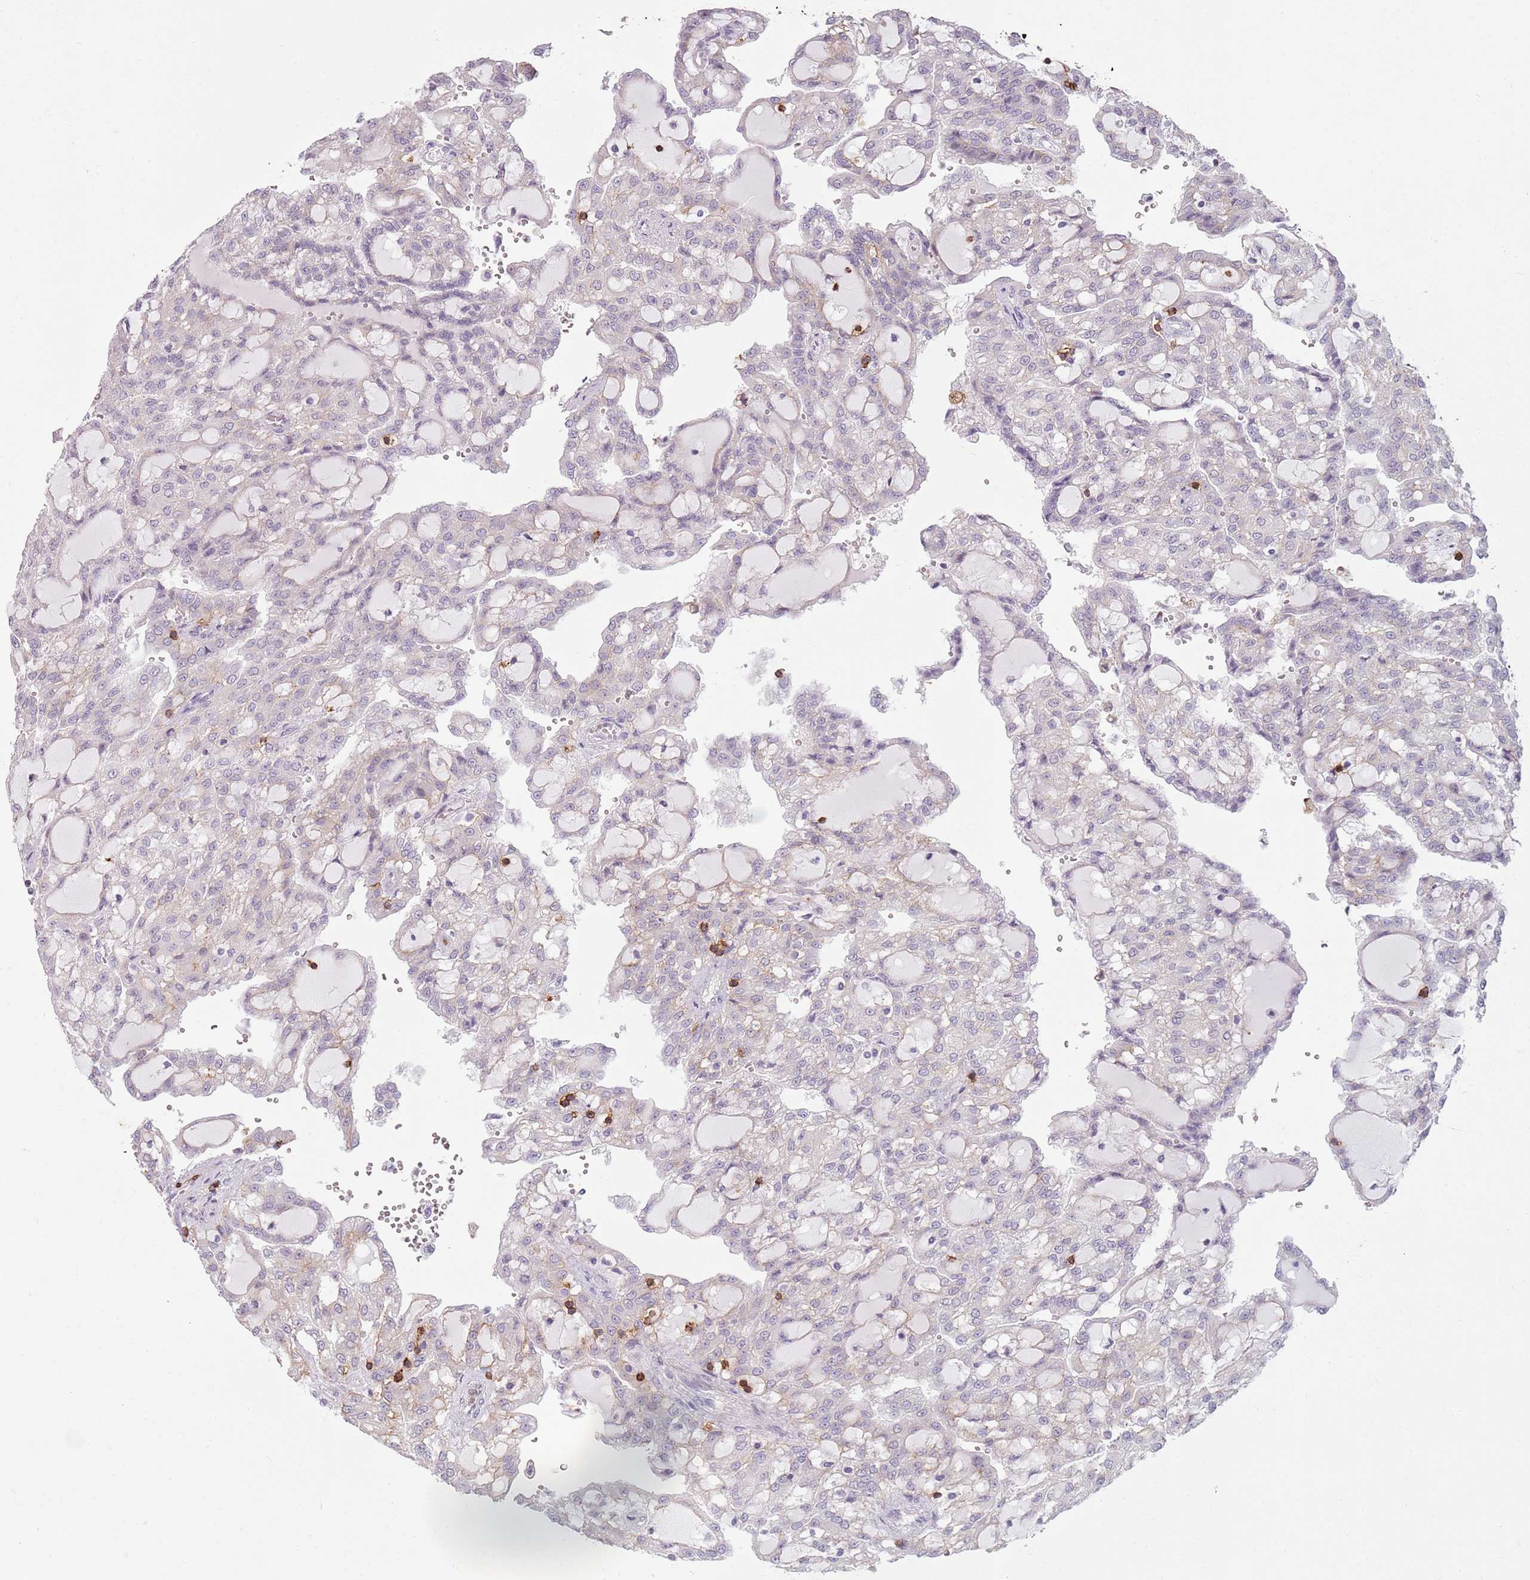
{"staining": {"intensity": "negative", "quantity": "none", "location": "none"}, "tissue": "renal cancer", "cell_type": "Tumor cells", "image_type": "cancer", "snomed": [{"axis": "morphology", "description": "Adenocarcinoma, NOS"}, {"axis": "topography", "description": "Kidney"}], "caption": "IHC histopathology image of neoplastic tissue: human renal cancer (adenocarcinoma) stained with DAB displays no significant protein expression in tumor cells.", "gene": "ZNF583", "patient": {"sex": "male", "age": 63}}